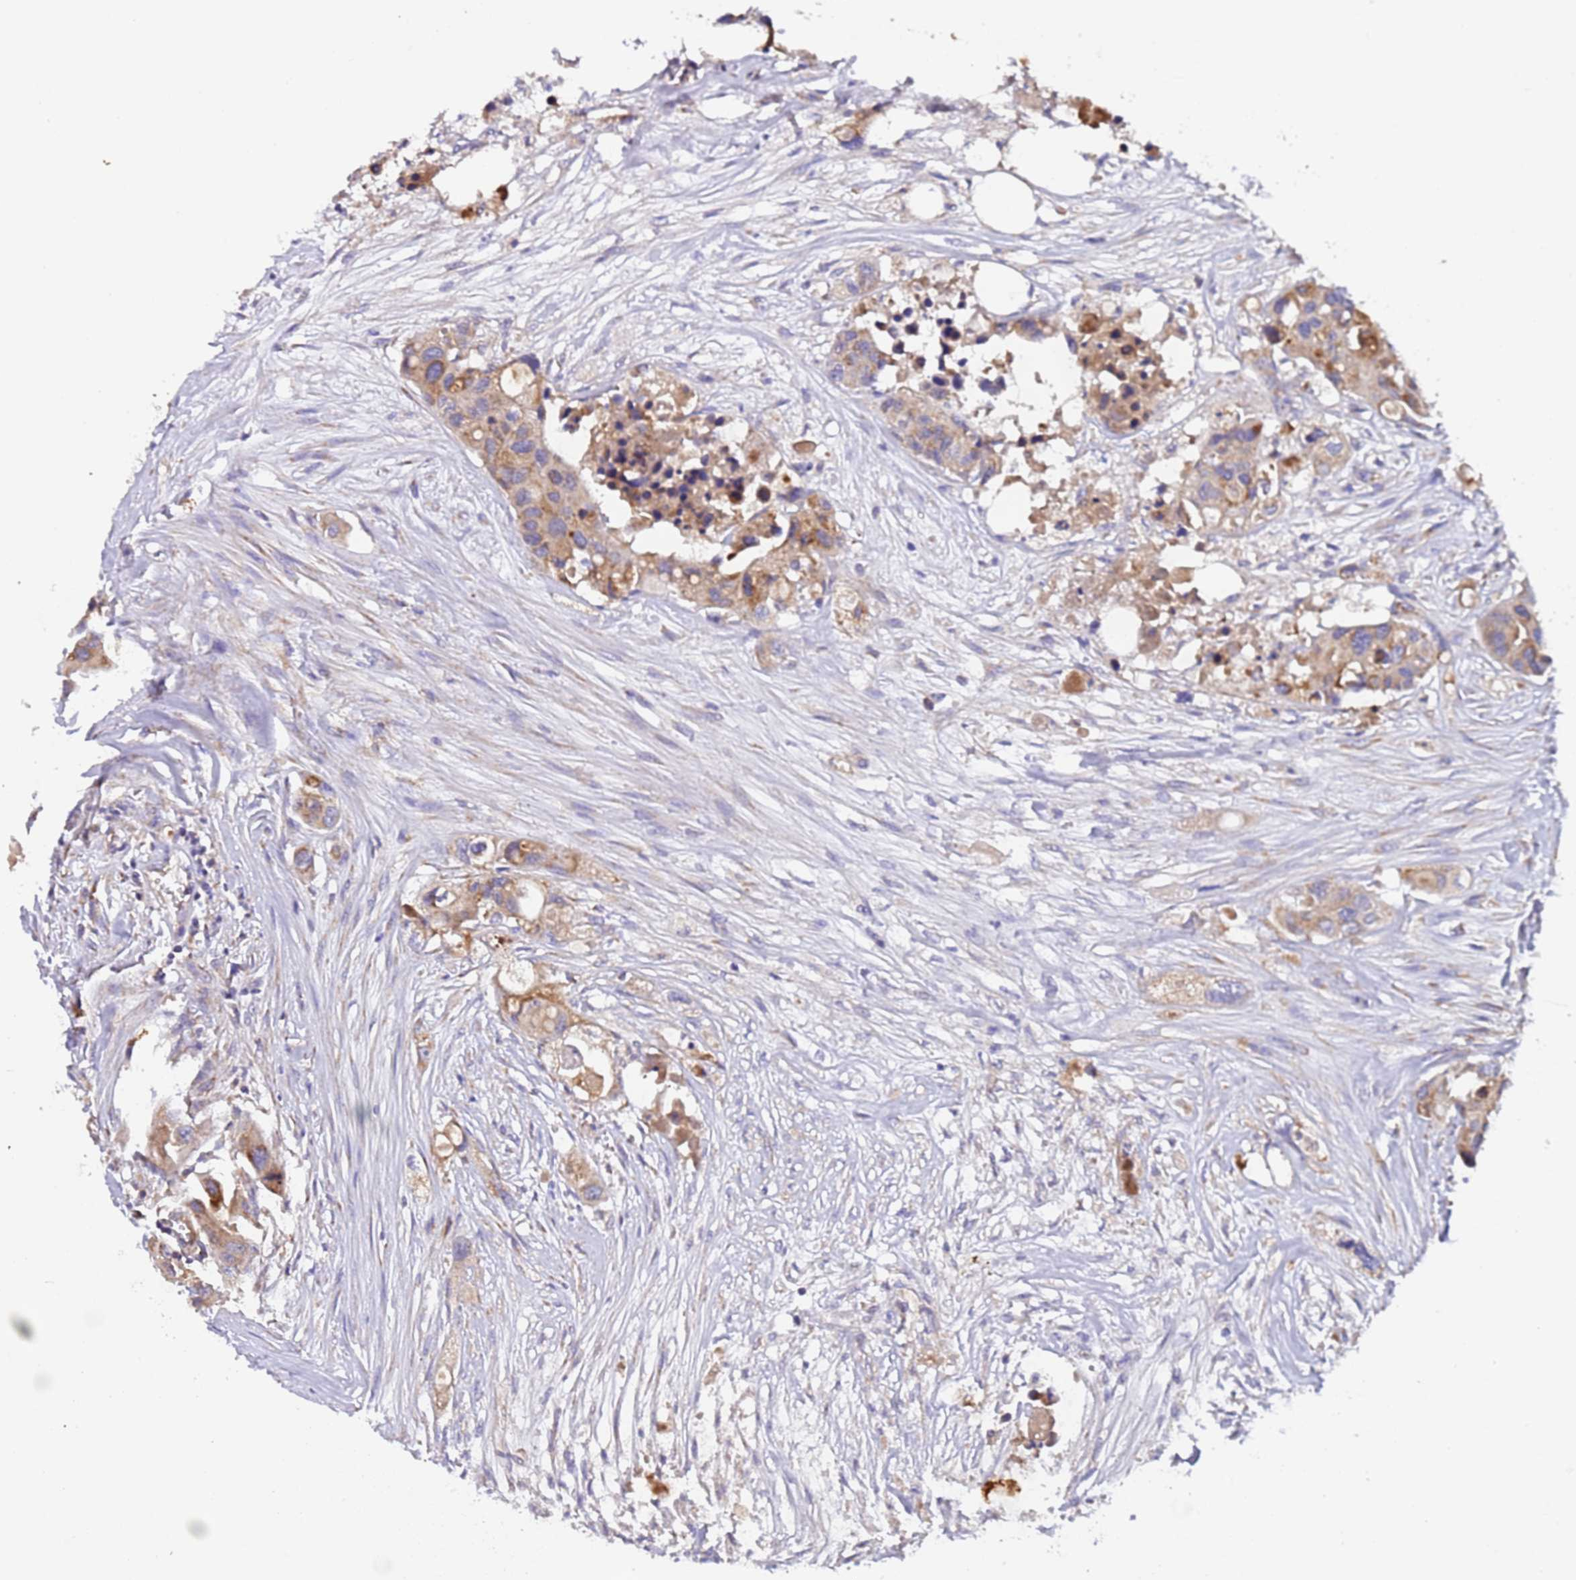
{"staining": {"intensity": "moderate", "quantity": "25%-75%", "location": "cytoplasmic/membranous"}, "tissue": "colorectal cancer", "cell_type": "Tumor cells", "image_type": "cancer", "snomed": [{"axis": "morphology", "description": "Adenocarcinoma, NOS"}, {"axis": "topography", "description": "Colon"}], "caption": "This is an image of immunohistochemistry staining of adenocarcinoma (colorectal), which shows moderate staining in the cytoplasmic/membranous of tumor cells.", "gene": "TMEM126A", "patient": {"sex": "male", "age": 77}}